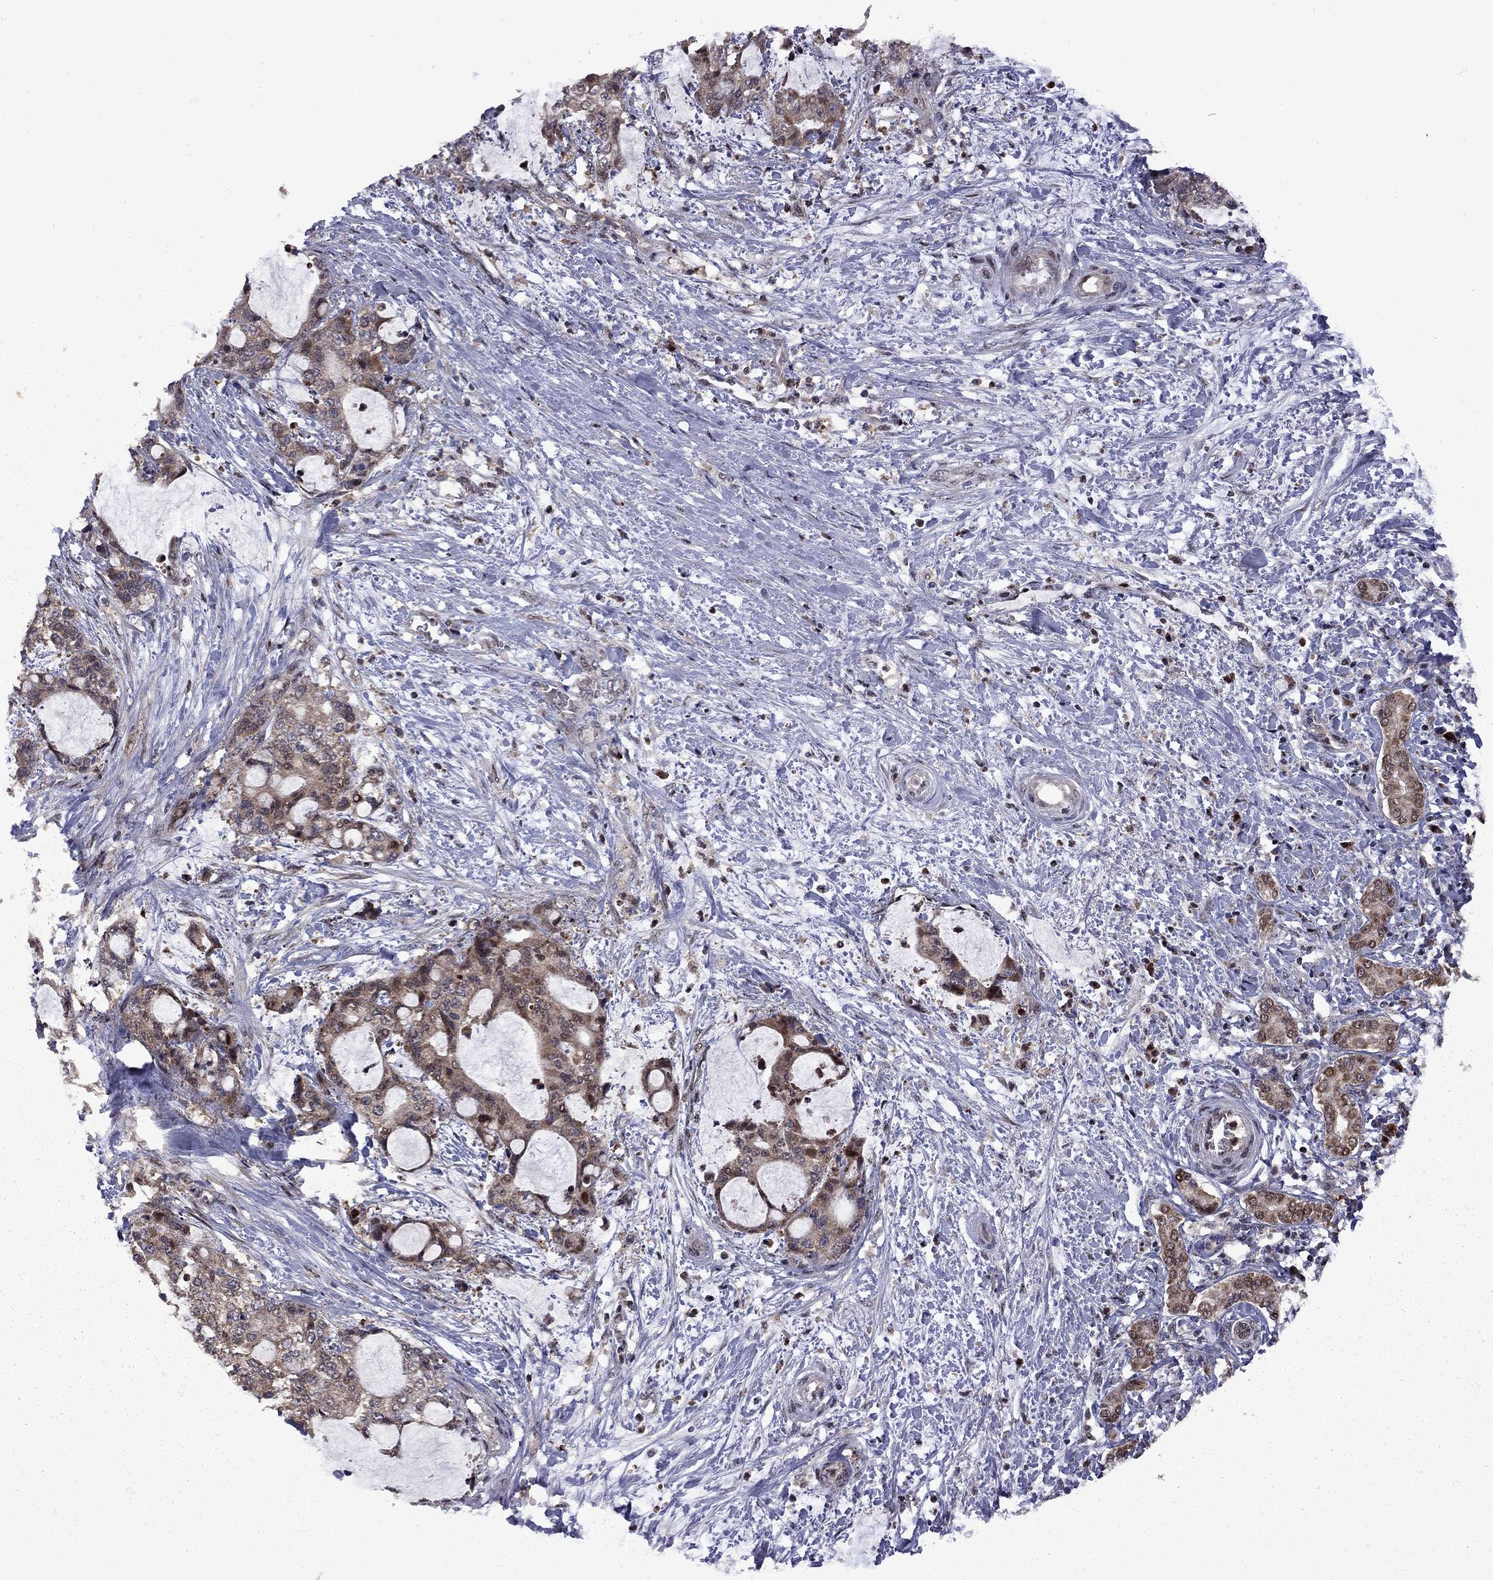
{"staining": {"intensity": "strong", "quantity": ">75%", "location": "cytoplasmic/membranous"}, "tissue": "liver cancer", "cell_type": "Tumor cells", "image_type": "cancer", "snomed": [{"axis": "morphology", "description": "Normal tissue, NOS"}, {"axis": "morphology", "description": "Cholangiocarcinoma"}, {"axis": "topography", "description": "Liver"}, {"axis": "topography", "description": "Peripheral nerve tissue"}], "caption": "A micrograph showing strong cytoplasmic/membranous expression in approximately >75% of tumor cells in cholangiocarcinoma (liver), as visualized by brown immunohistochemical staining.", "gene": "IPP", "patient": {"sex": "female", "age": 73}}